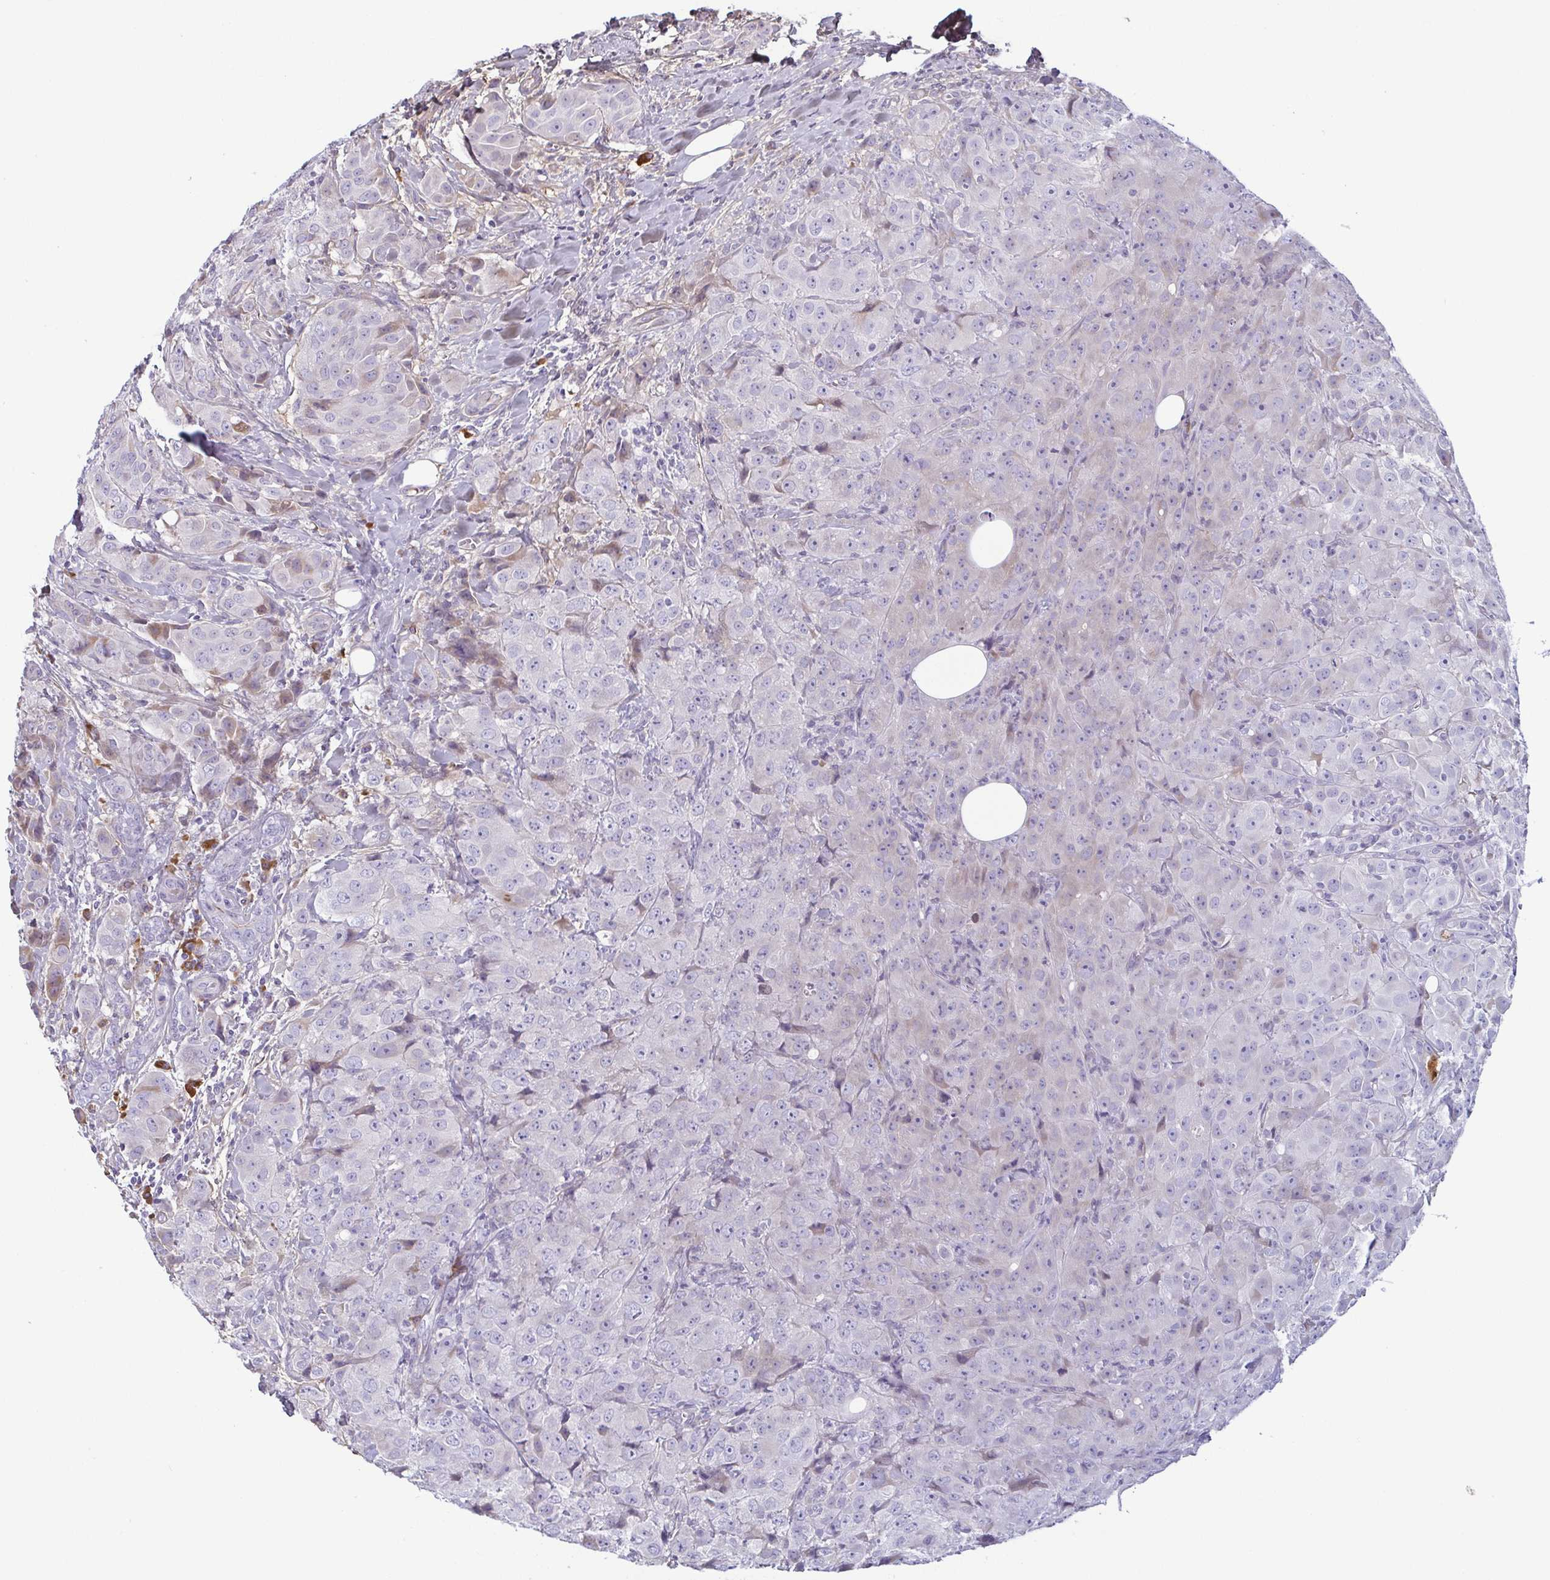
{"staining": {"intensity": "negative", "quantity": "none", "location": "none"}, "tissue": "breast cancer", "cell_type": "Tumor cells", "image_type": "cancer", "snomed": [{"axis": "morphology", "description": "Normal tissue, NOS"}, {"axis": "morphology", "description": "Duct carcinoma"}, {"axis": "topography", "description": "Breast"}], "caption": "Micrograph shows no protein positivity in tumor cells of breast cancer (infiltrating ductal carcinoma) tissue. (Brightfield microscopy of DAB immunohistochemistry at high magnification).", "gene": "ECM1", "patient": {"sex": "female", "age": 43}}